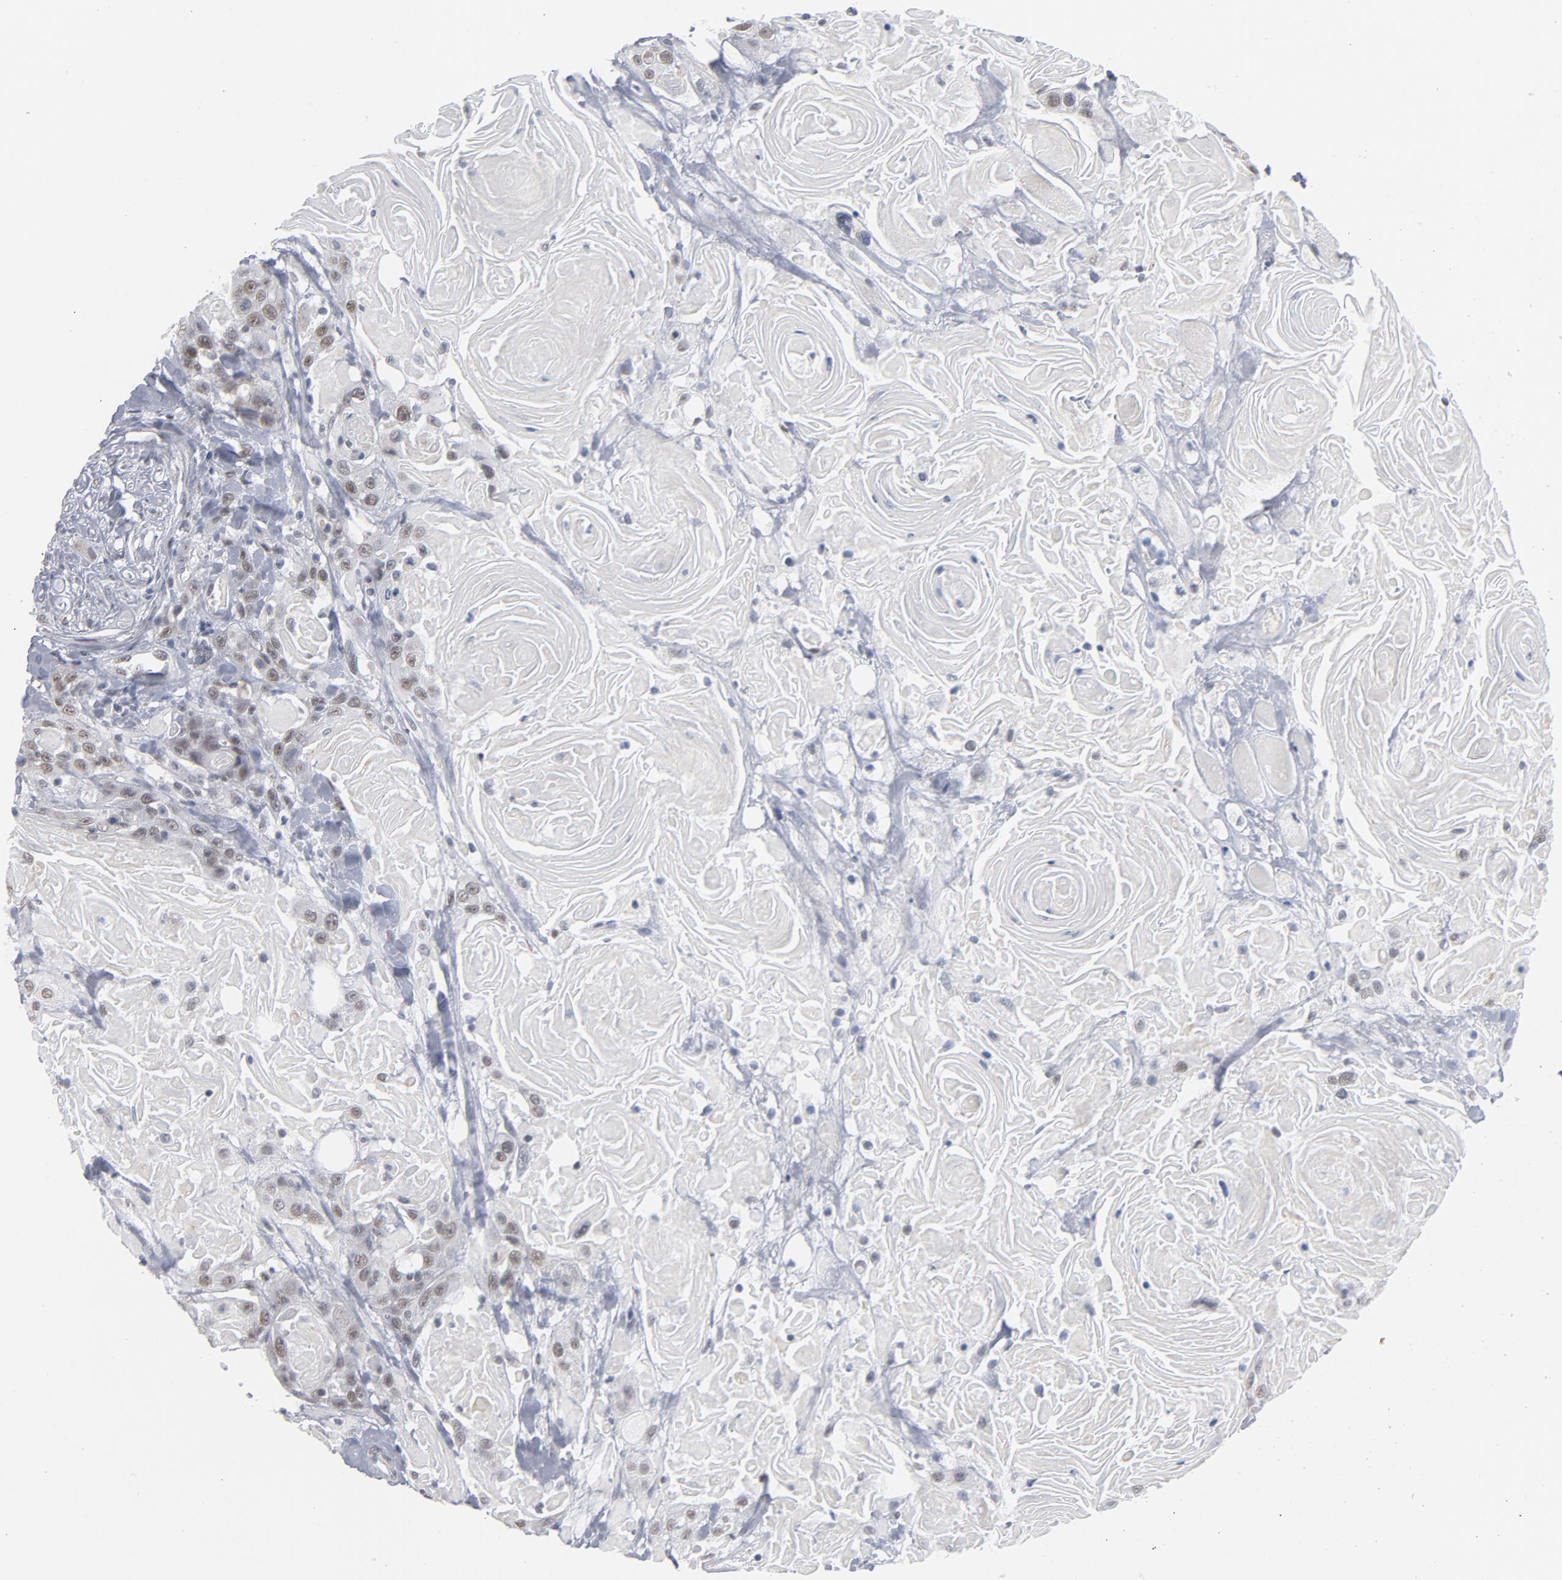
{"staining": {"intensity": "moderate", "quantity": "25%-75%", "location": "nuclear"}, "tissue": "head and neck cancer", "cell_type": "Tumor cells", "image_type": "cancer", "snomed": [{"axis": "morphology", "description": "Squamous cell carcinoma, NOS"}, {"axis": "topography", "description": "Head-Neck"}], "caption": "Approximately 25%-75% of tumor cells in squamous cell carcinoma (head and neck) demonstrate moderate nuclear protein positivity as visualized by brown immunohistochemical staining.", "gene": "BAP1", "patient": {"sex": "female", "age": 84}}